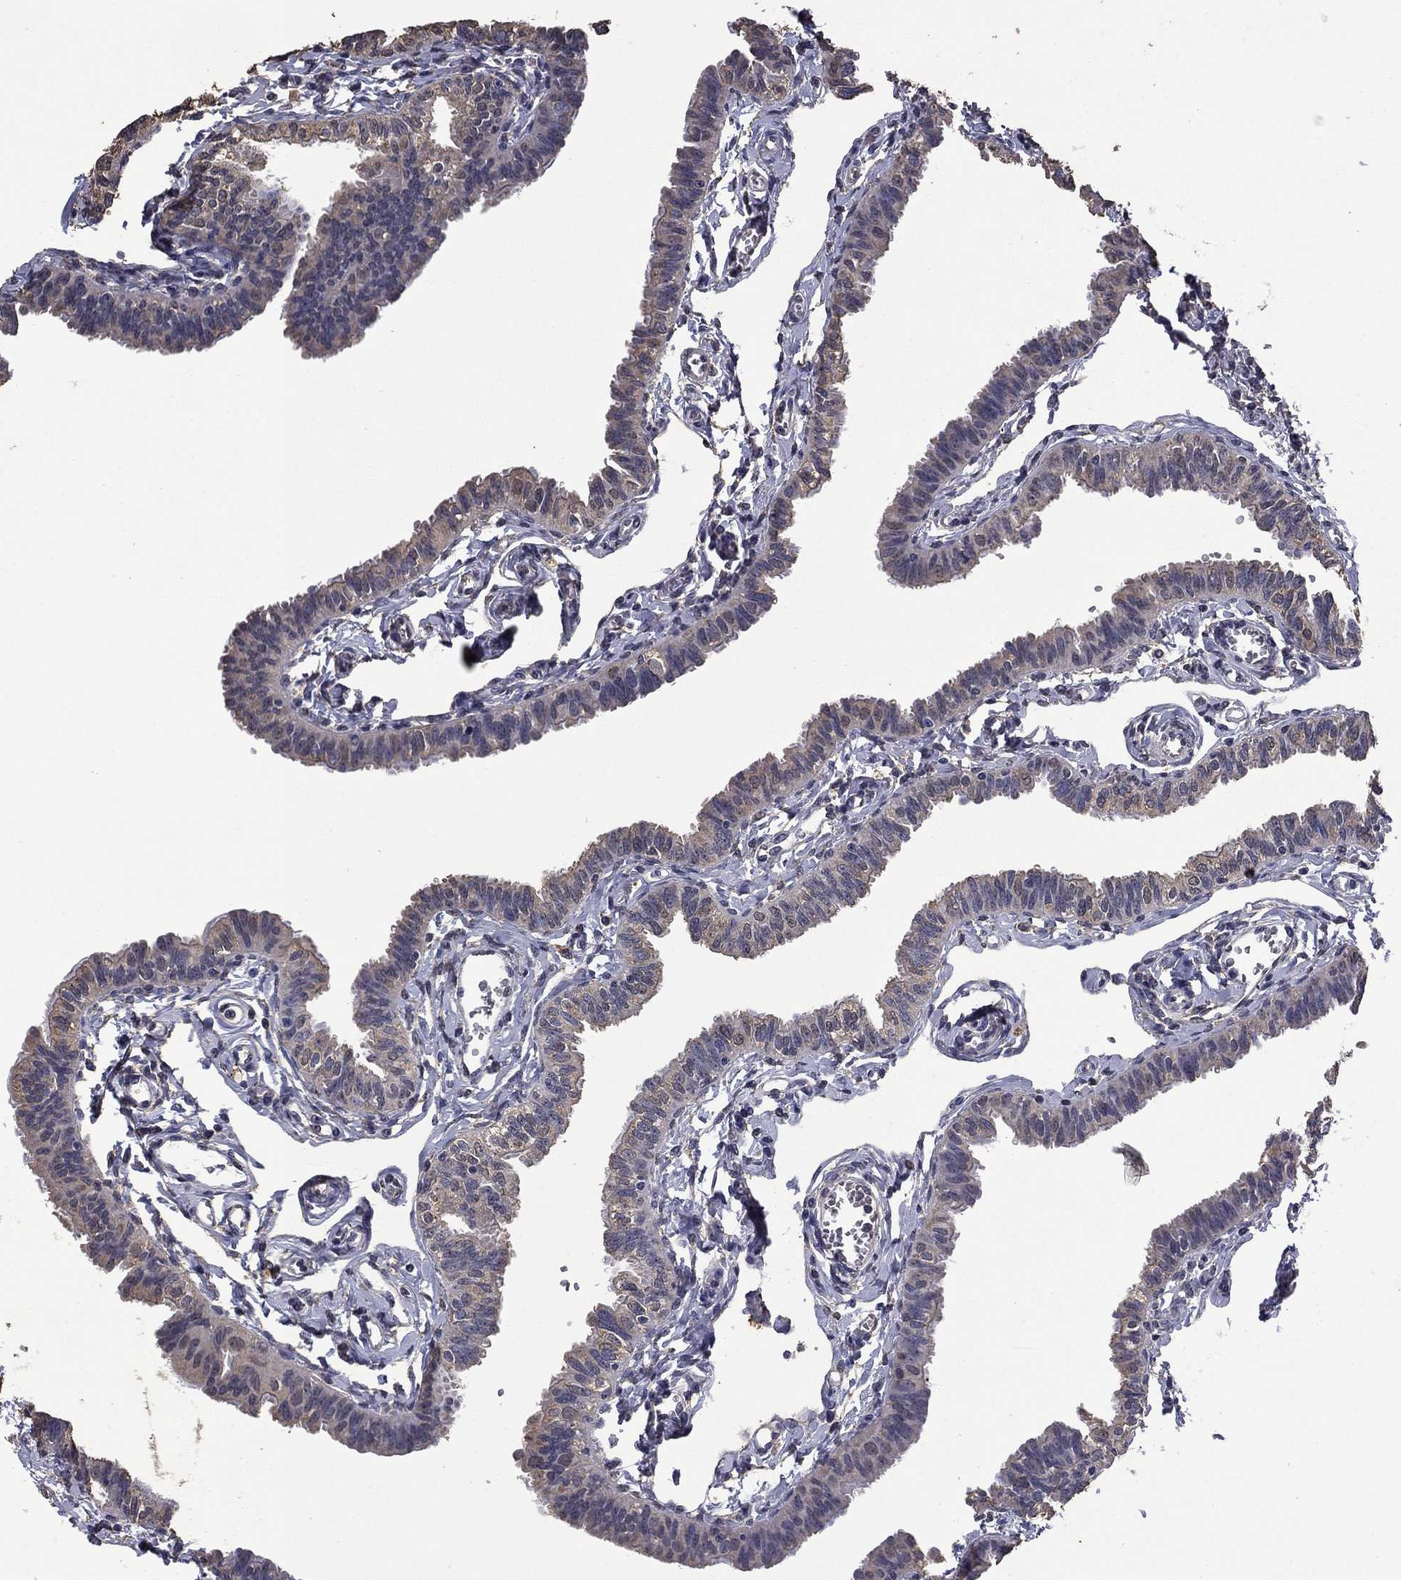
{"staining": {"intensity": "weak", "quantity": "<25%", "location": "cytoplasmic/membranous"}, "tissue": "fallopian tube", "cell_type": "Glandular cells", "image_type": "normal", "snomed": [{"axis": "morphology", "description": "Normal tissue, NOS"}, {"axis": "topography", "description": "Fallopian tube"}], "caption": "Glandular cells show no significant expression in unremarkable fallopian tube. (DAB (3,3'-diaminobenzidine) immunohistochemistry (IHC) visualized using brightfield microscopy, high magnification).", "gene": "MFAP3L", "patient": {"sex": "female", "age": 54}}